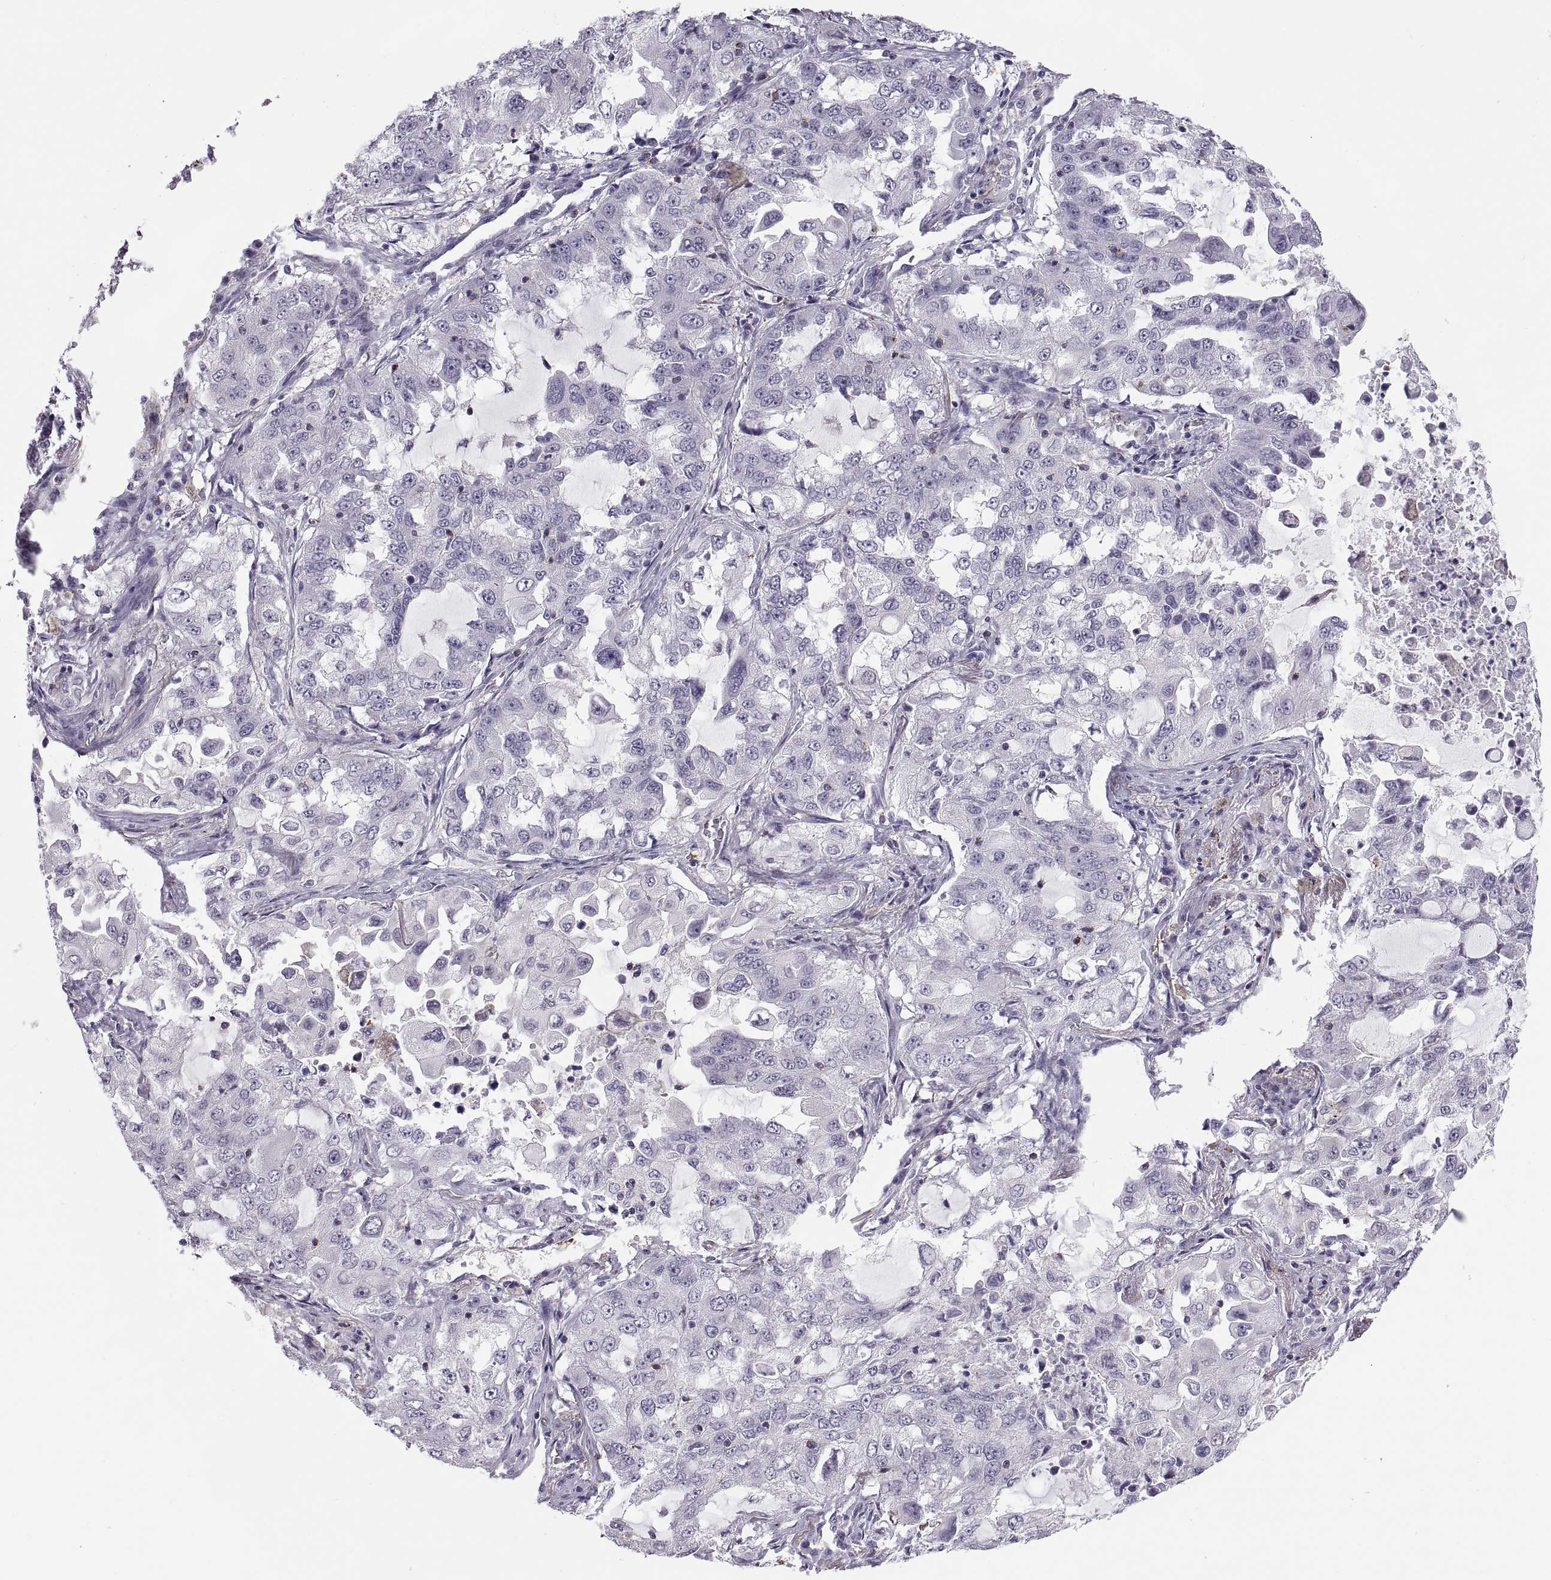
{"staining": {"intensity": "negative", "quantity": "none", "location": "none"}, "tissue": "lung cancer", "cell_type": "Tumor cells", "image_type": "cancer", "snomed": [{"axis": "morphology", "description": "Adenocarcinoma, NOS"}, {"axis": "topography", "description": "Lung"}], "caption": "DAB (3,3'-diaminobenzidine) immunohistochemical staining of lung adenocarcinoma reveals no significant expression in tumor cells.", "gene": "TTC21A", "patient": {"sex": "female", "age": 61}}